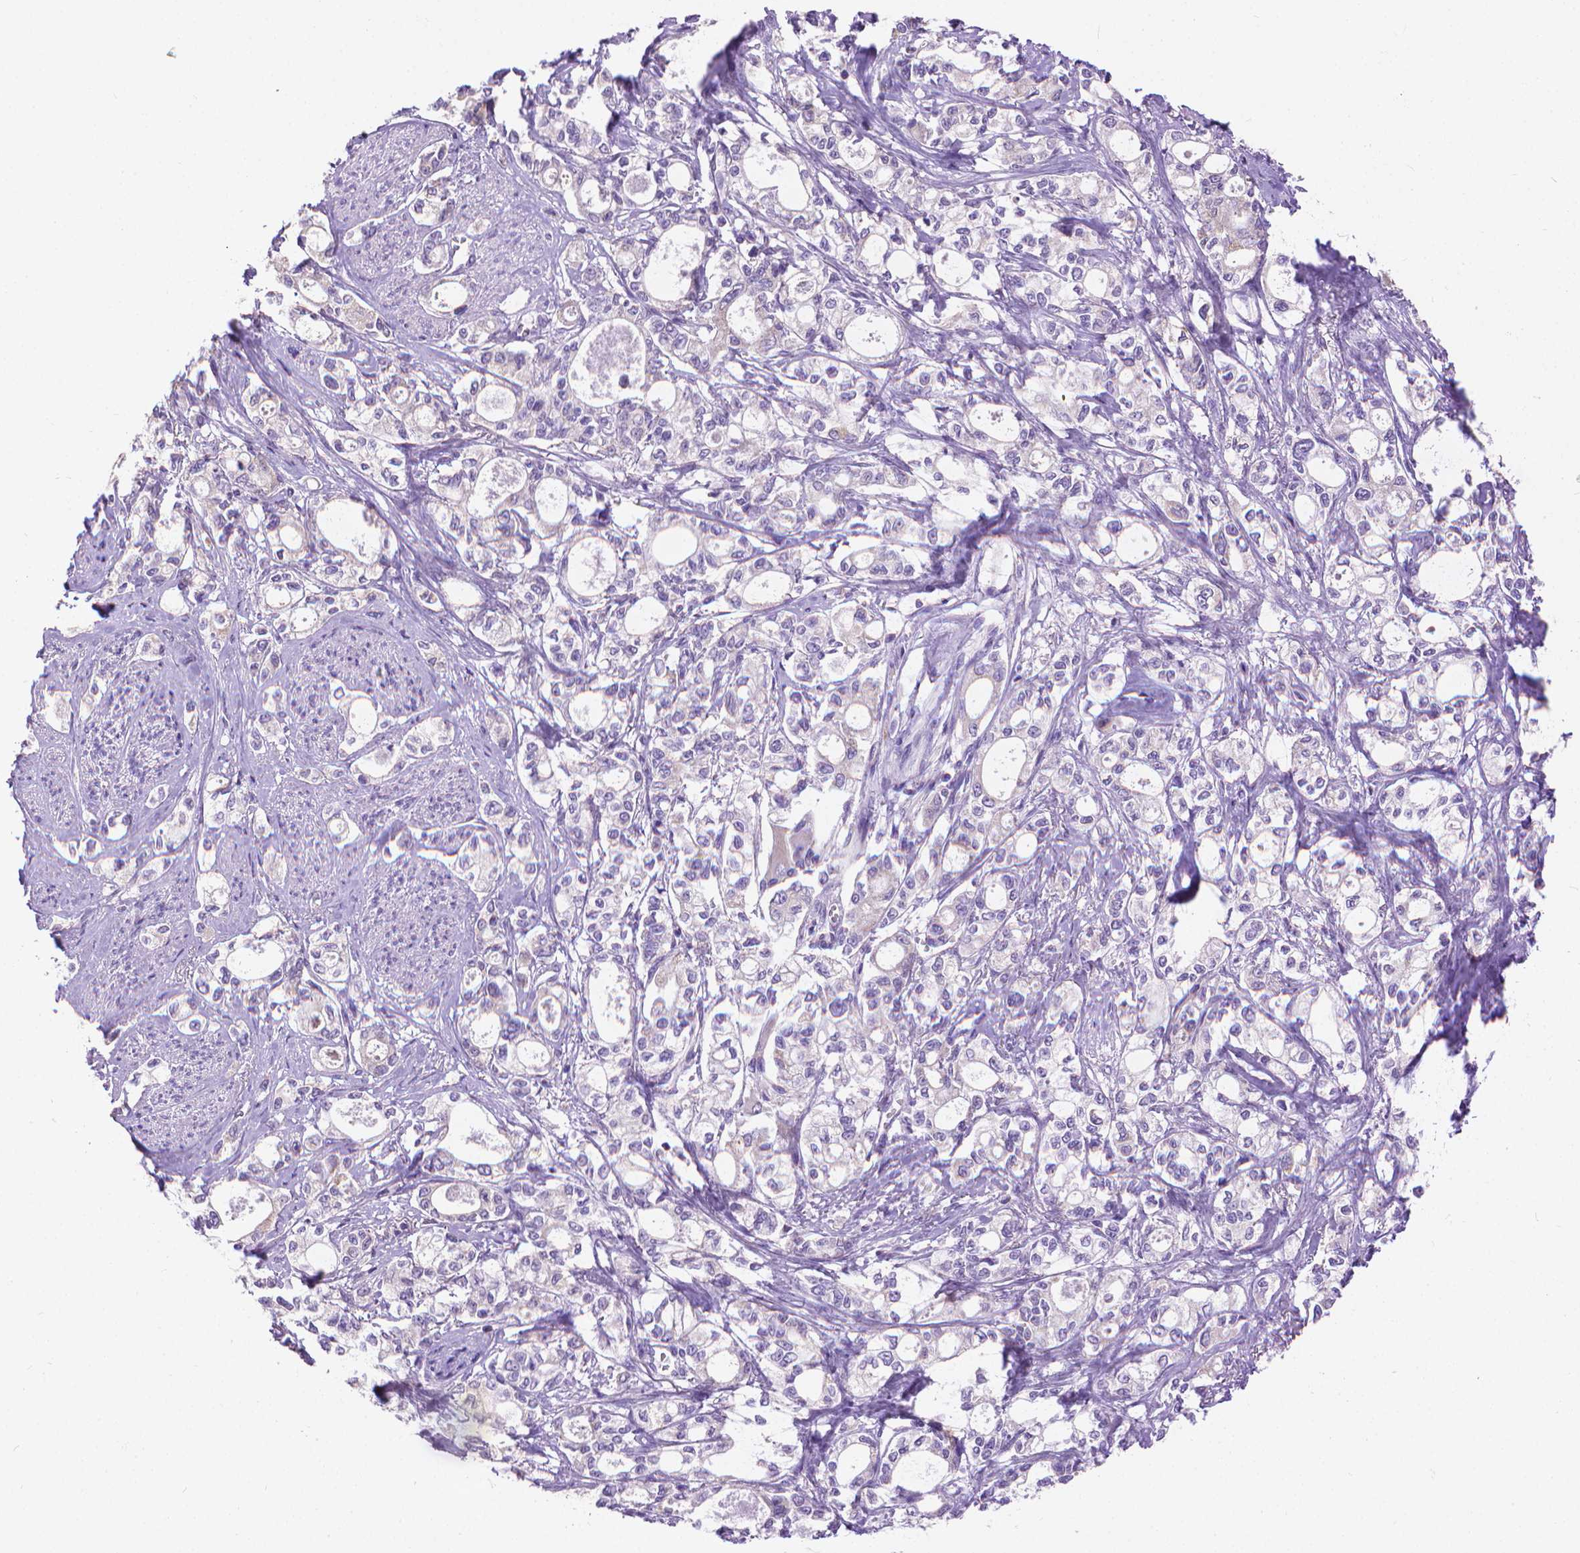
{"staining": {"intensity": "negative", "quantity": "none", "location": "none"}, "tissue": "stomach cancer", "cell_type": "Tumor cells", "image_type": "cancer", "snomed": [{"axis": "morphology", "description": "Adenocarcinoma, NOS"}, {"axis": "topography", "description": "Stomach"}], "caption": "Immunohistochemical staining of human adenocarcinoma (stomach) exhibits no significant expression in tumor cells. Nuclei are stained in blue.", "gene": "SYN1", "patient": {"sex": "male", "age": 63}}